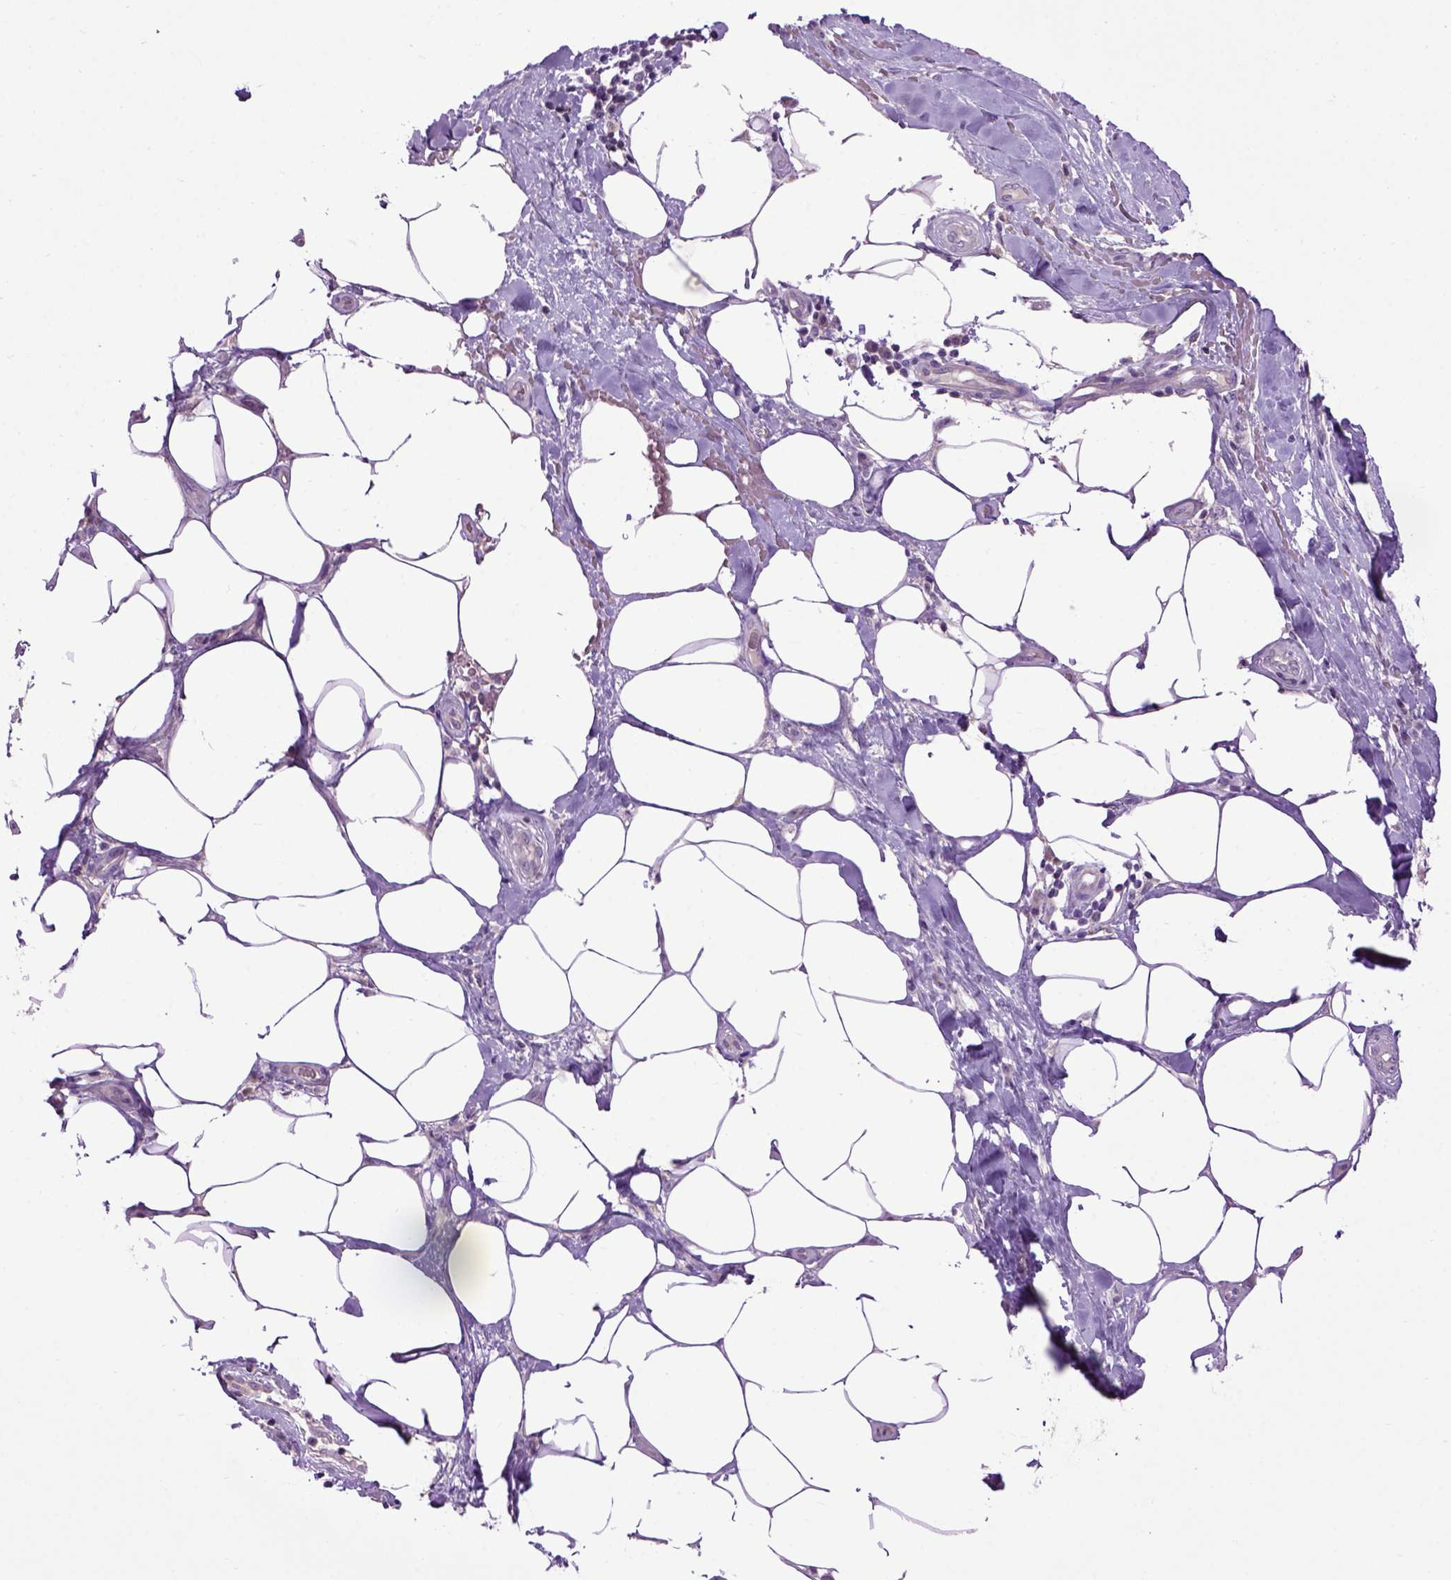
{"staining": {"intensity": "negative", "quantity": "none", "location": "none"}, "tissue": "melanoma", "cell_type": "Tumor cells", "image_type": "cancer", "snomed": [{"axis": "morphology", "description": "Malignant melanoma, Metastatic site"}, {"axis": "topography", "description": "Smooth muscle"}], "caption": "The image exhibits no significant expression in tumor cells of melanoma.", "gene": "EMILIN3", "patient": {"sex": "male", "age": 41}}